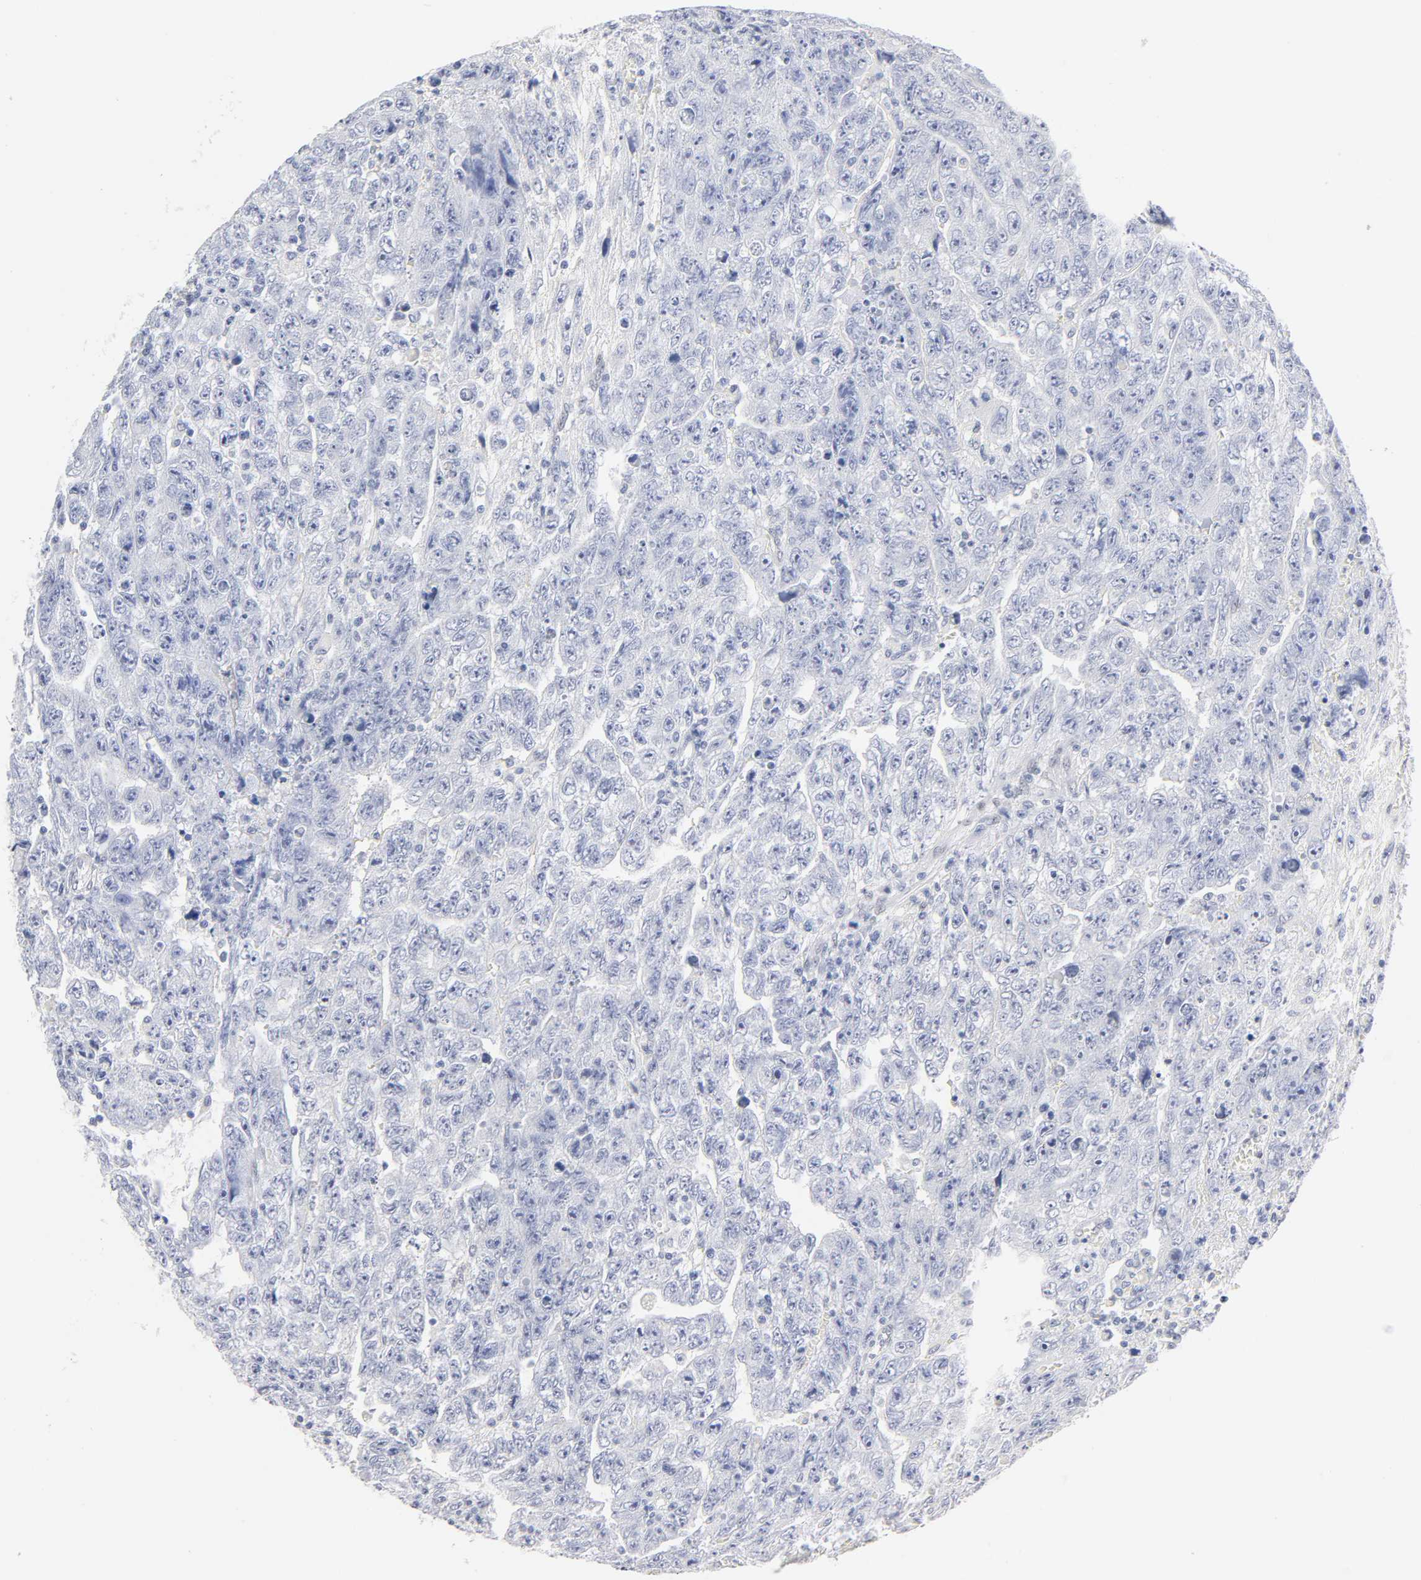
{"staining": {"intensity": "negative", "quantity": "none", "location": "none"}, "tissue": "testis cancer", "cell_type": "Tumor cells", "image_type": "cancer", "snomed": [{"axis": "morphology", "description": "Carcinoma, Embryonal, NOS"}, {"axis": "topography", "description": "Testis"}], "caption": "Immunohistochemistry (IHC) histopathology image of testis embryonal carcinoma stained for a protein (brown), which displays no positivity in tumor cells.", "gene": "NFIC", "patient": {"sex": "male", "age": 28}}